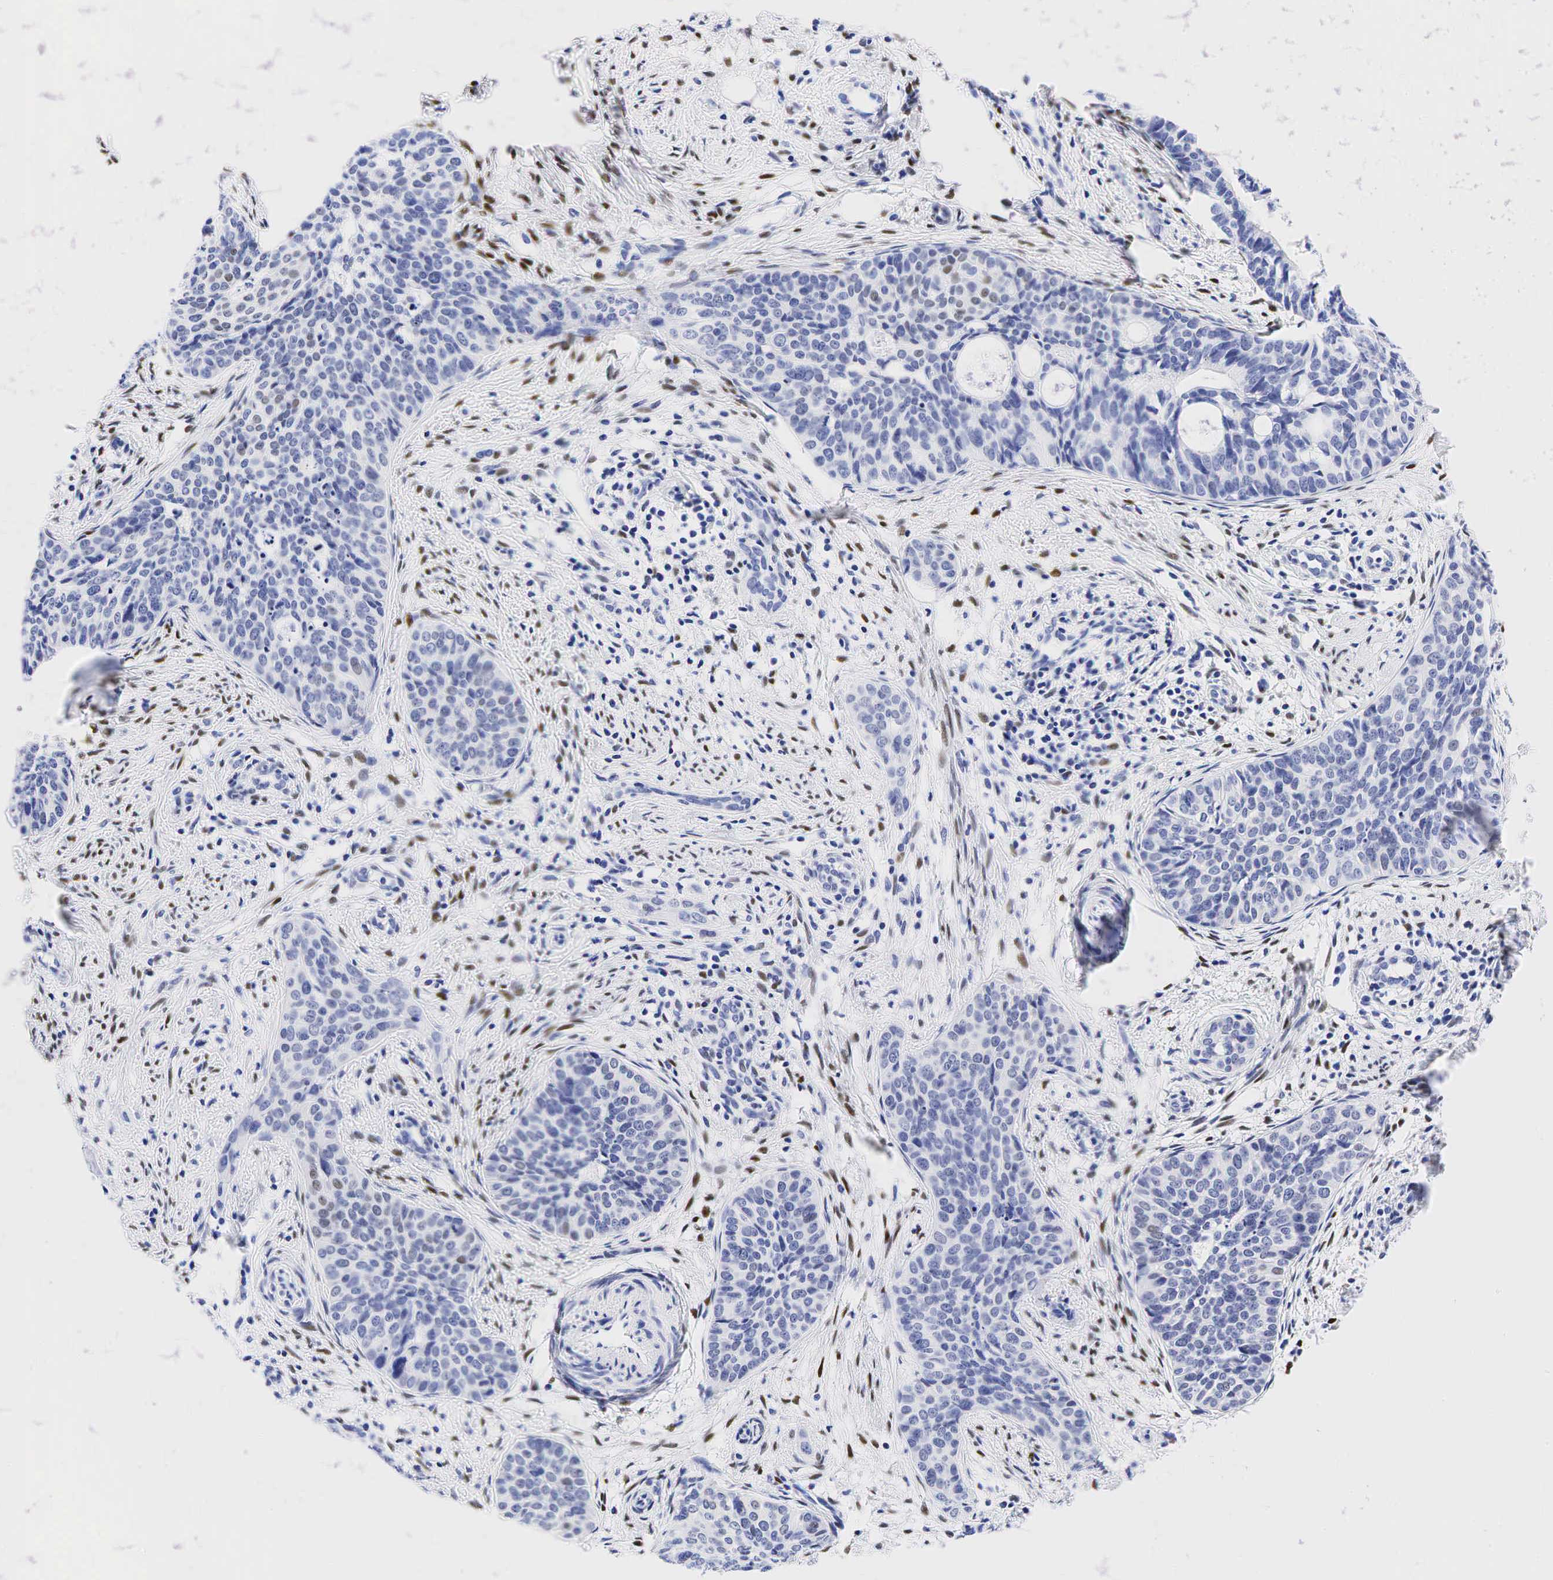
{"staining": {"intensity": "weak", "quantity": "<25%", "location": "nuclear"}, "tissue": "cervical cancer", "cell_type": "Tumor cells", "image_type": "cancer", "snomed": [{"axis": "morphology", "description": "Squamous cell carcinoma, NOS"}, {"axis": "topography", "description": "Cervix"}], "caption": "Photomicrograph shows no protein staining in tumor cells of cervical cancer (squamous cell carcinoma) tissue. (IHC, brightfield microscopy, high magnification).", "gene": "ESR1", "patient": {"sex": "female", "age": 34}}